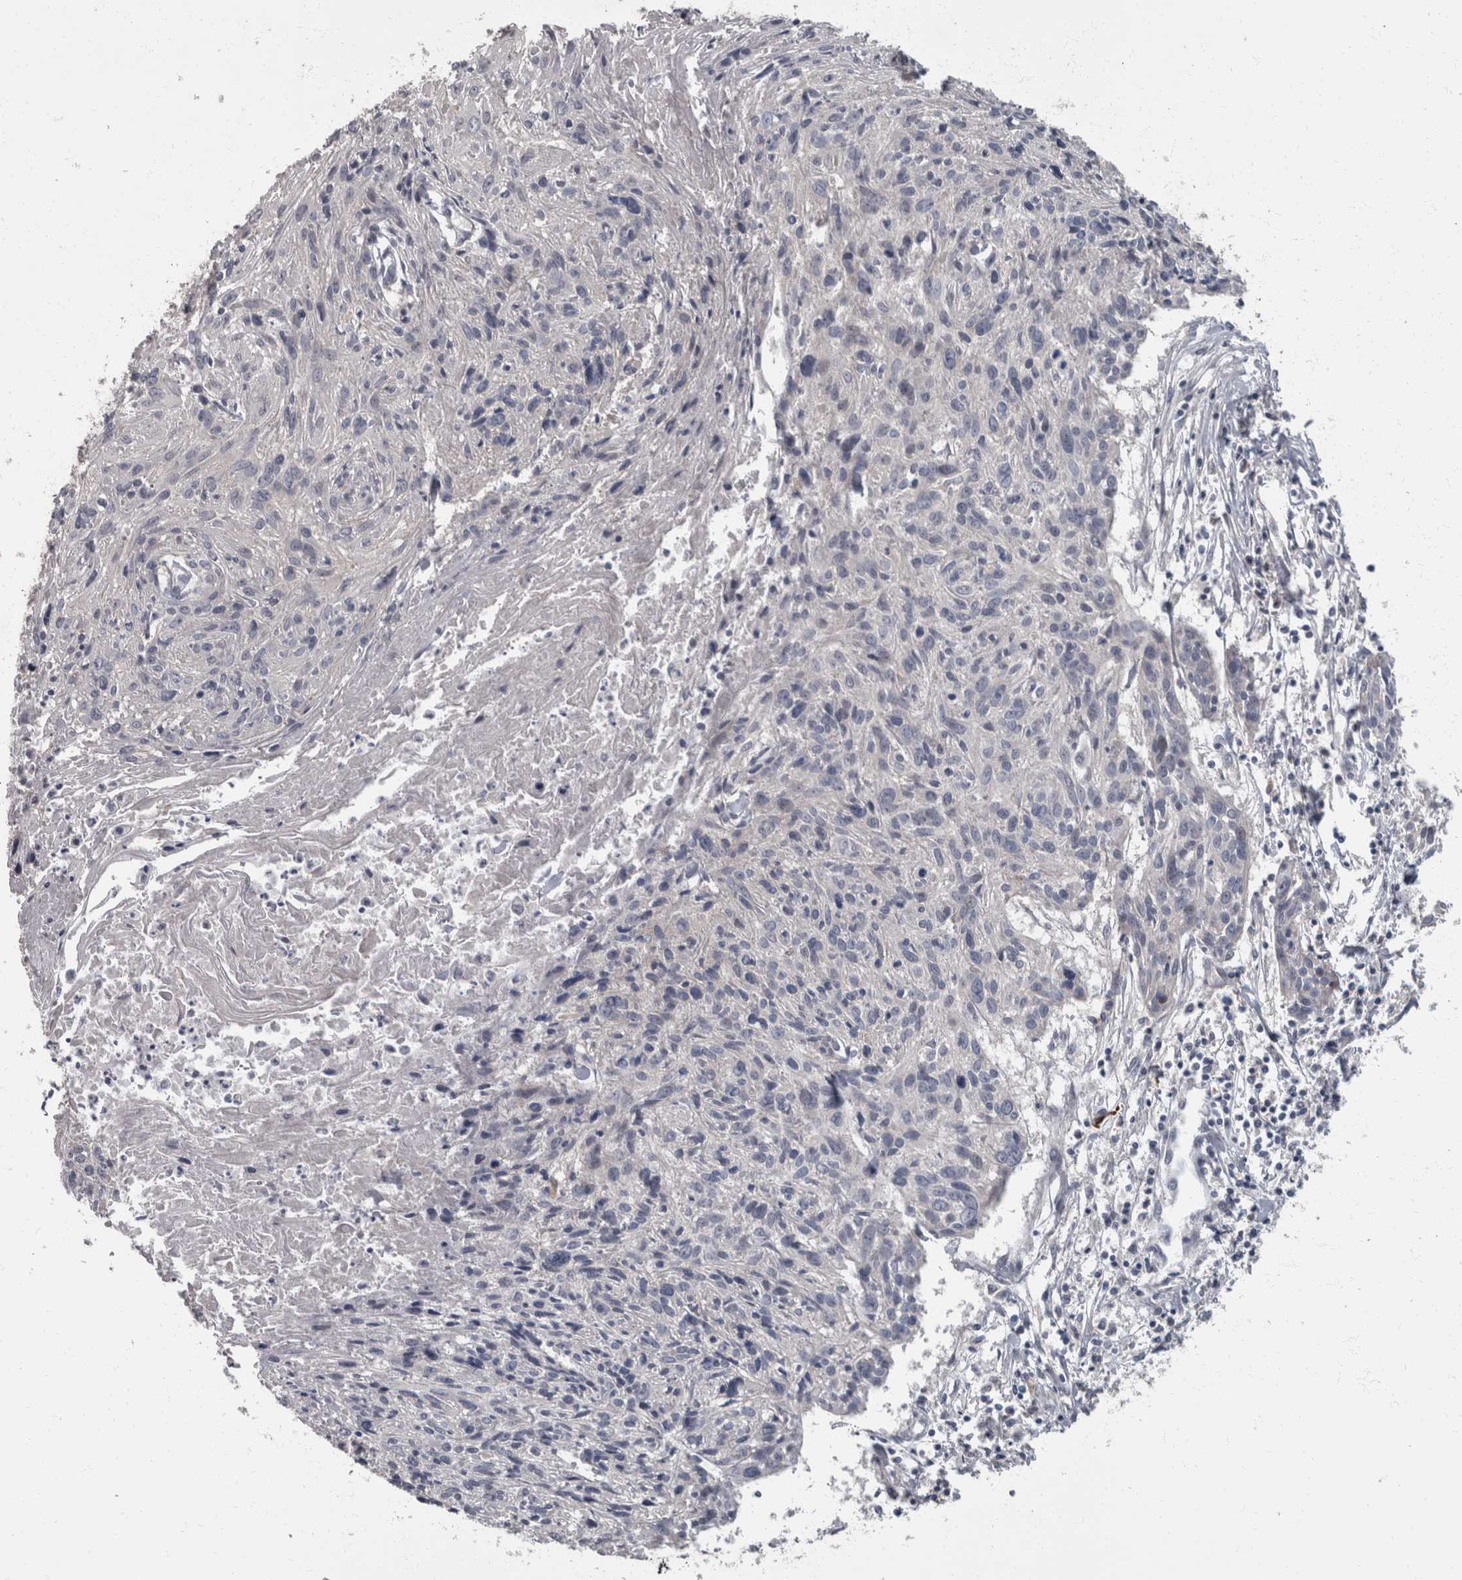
{"staining": {"intensity": "negative", "quantity": "none", "location": "none"}, "tissue": "cervical cancer", "cell_type": "Tumor cells", "image_type": "cancer", "snomed": [{"axis": "morphology", "description": "Squamous cell carcinoma, NOS"}, {"axis": "topography", "description": "Cervix"}], "caption": "There is no significant expression in tumor cells of cervical squamous cell carcinoma.", "gene": "CDC42BPG", "patient": {"sex": "female", "age": 51}}